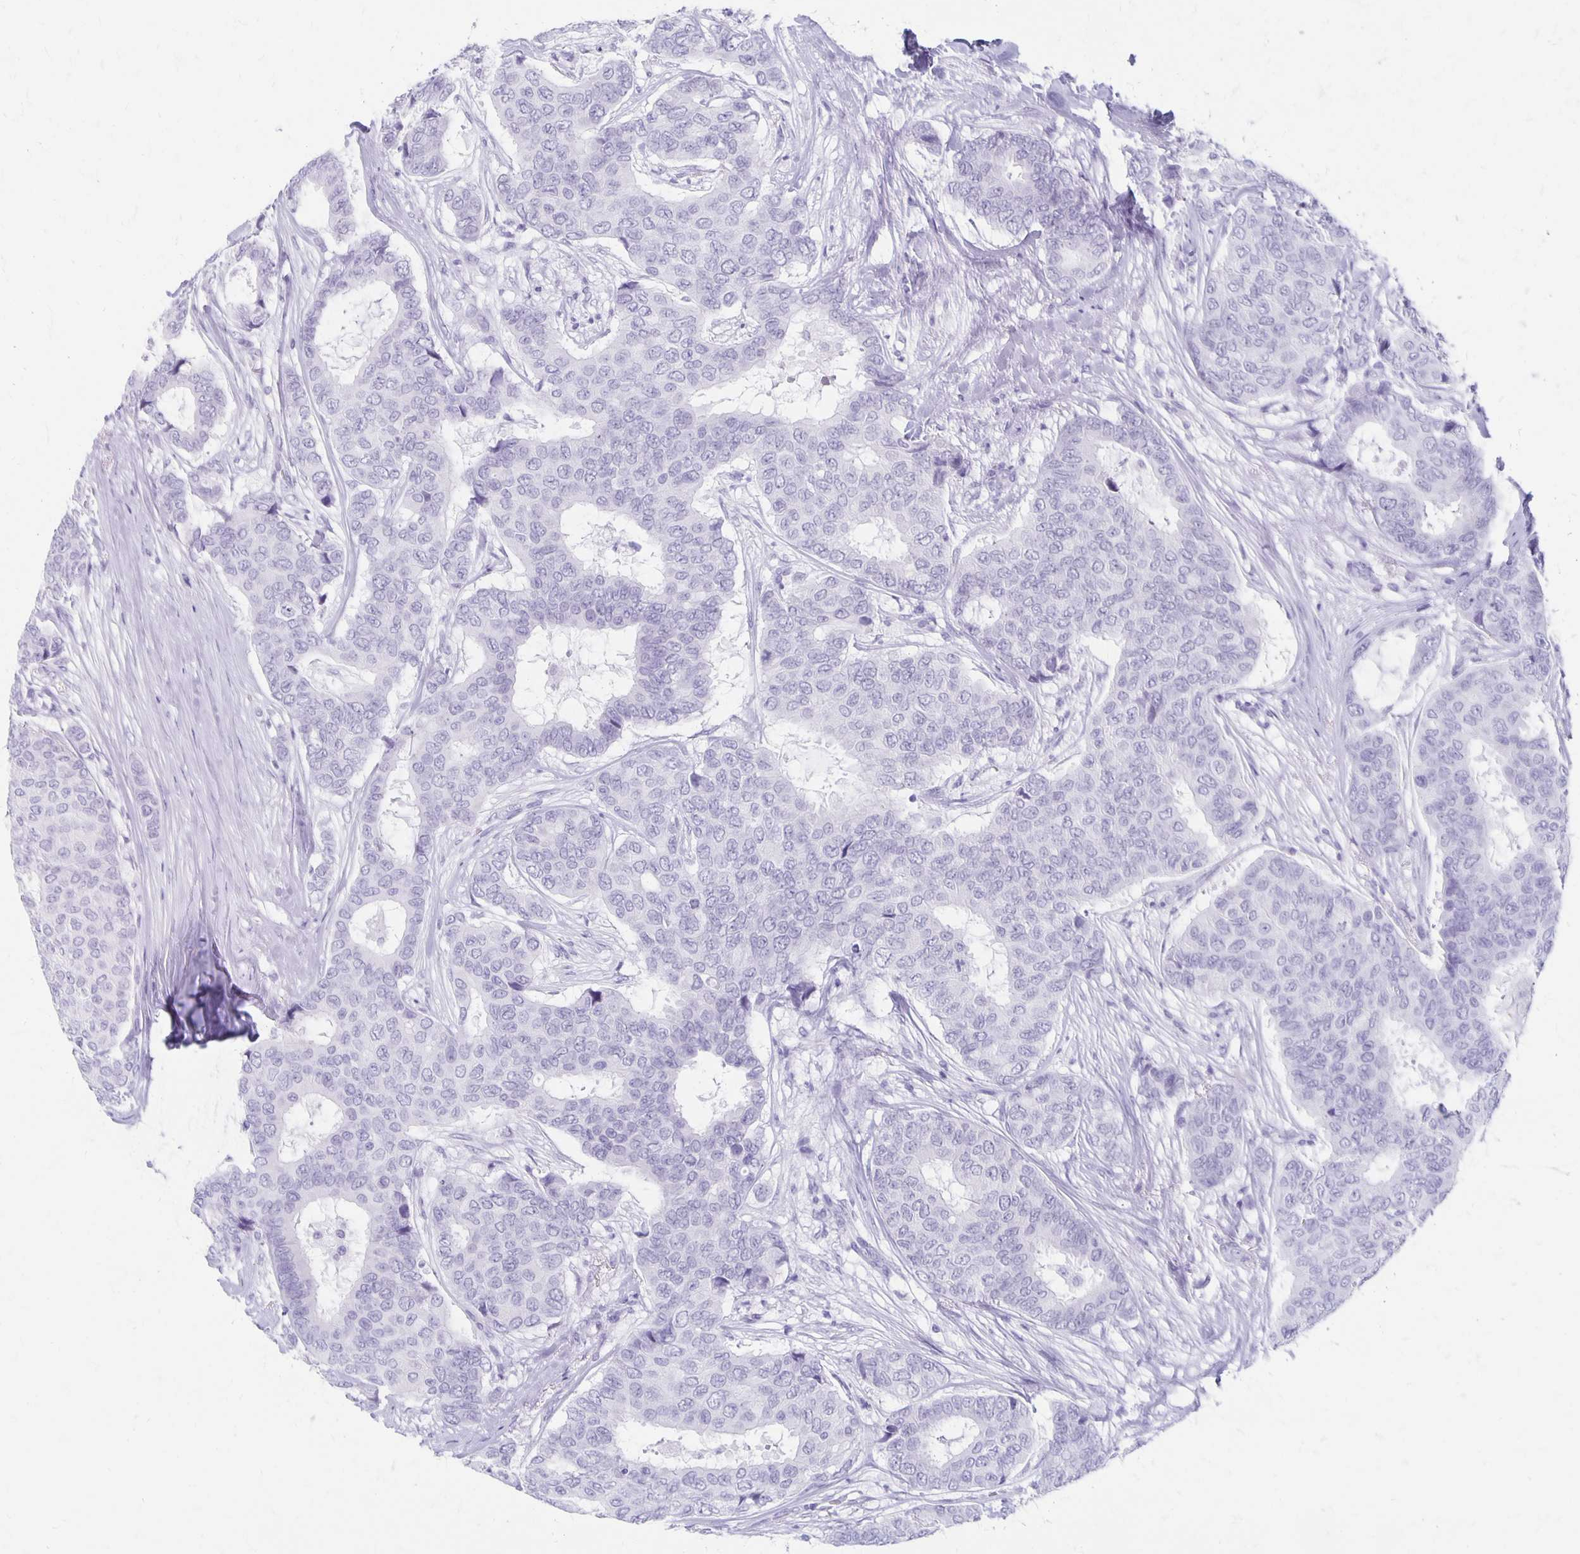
{"staining": {"intensity": "negative", "quantity": "none", "location": "none"}, "tissue": "breast cancer", "cell_type": "Tumor cells", "image_type": "cancer", "snomed": [{"axis": "morphology", "description": "Duct carcinoma"}, {"axis": "topography", "description": "Breast"}], "caption": "This histopathology image is of breast cancer stained with immunohistochemistry (IHC) to label a protein in brown with the nuclei are counter-stained blue. There is no staining in tumor cells.", "gene": "MAGEC2", "patient": {"sex": "female", "age": 75}}